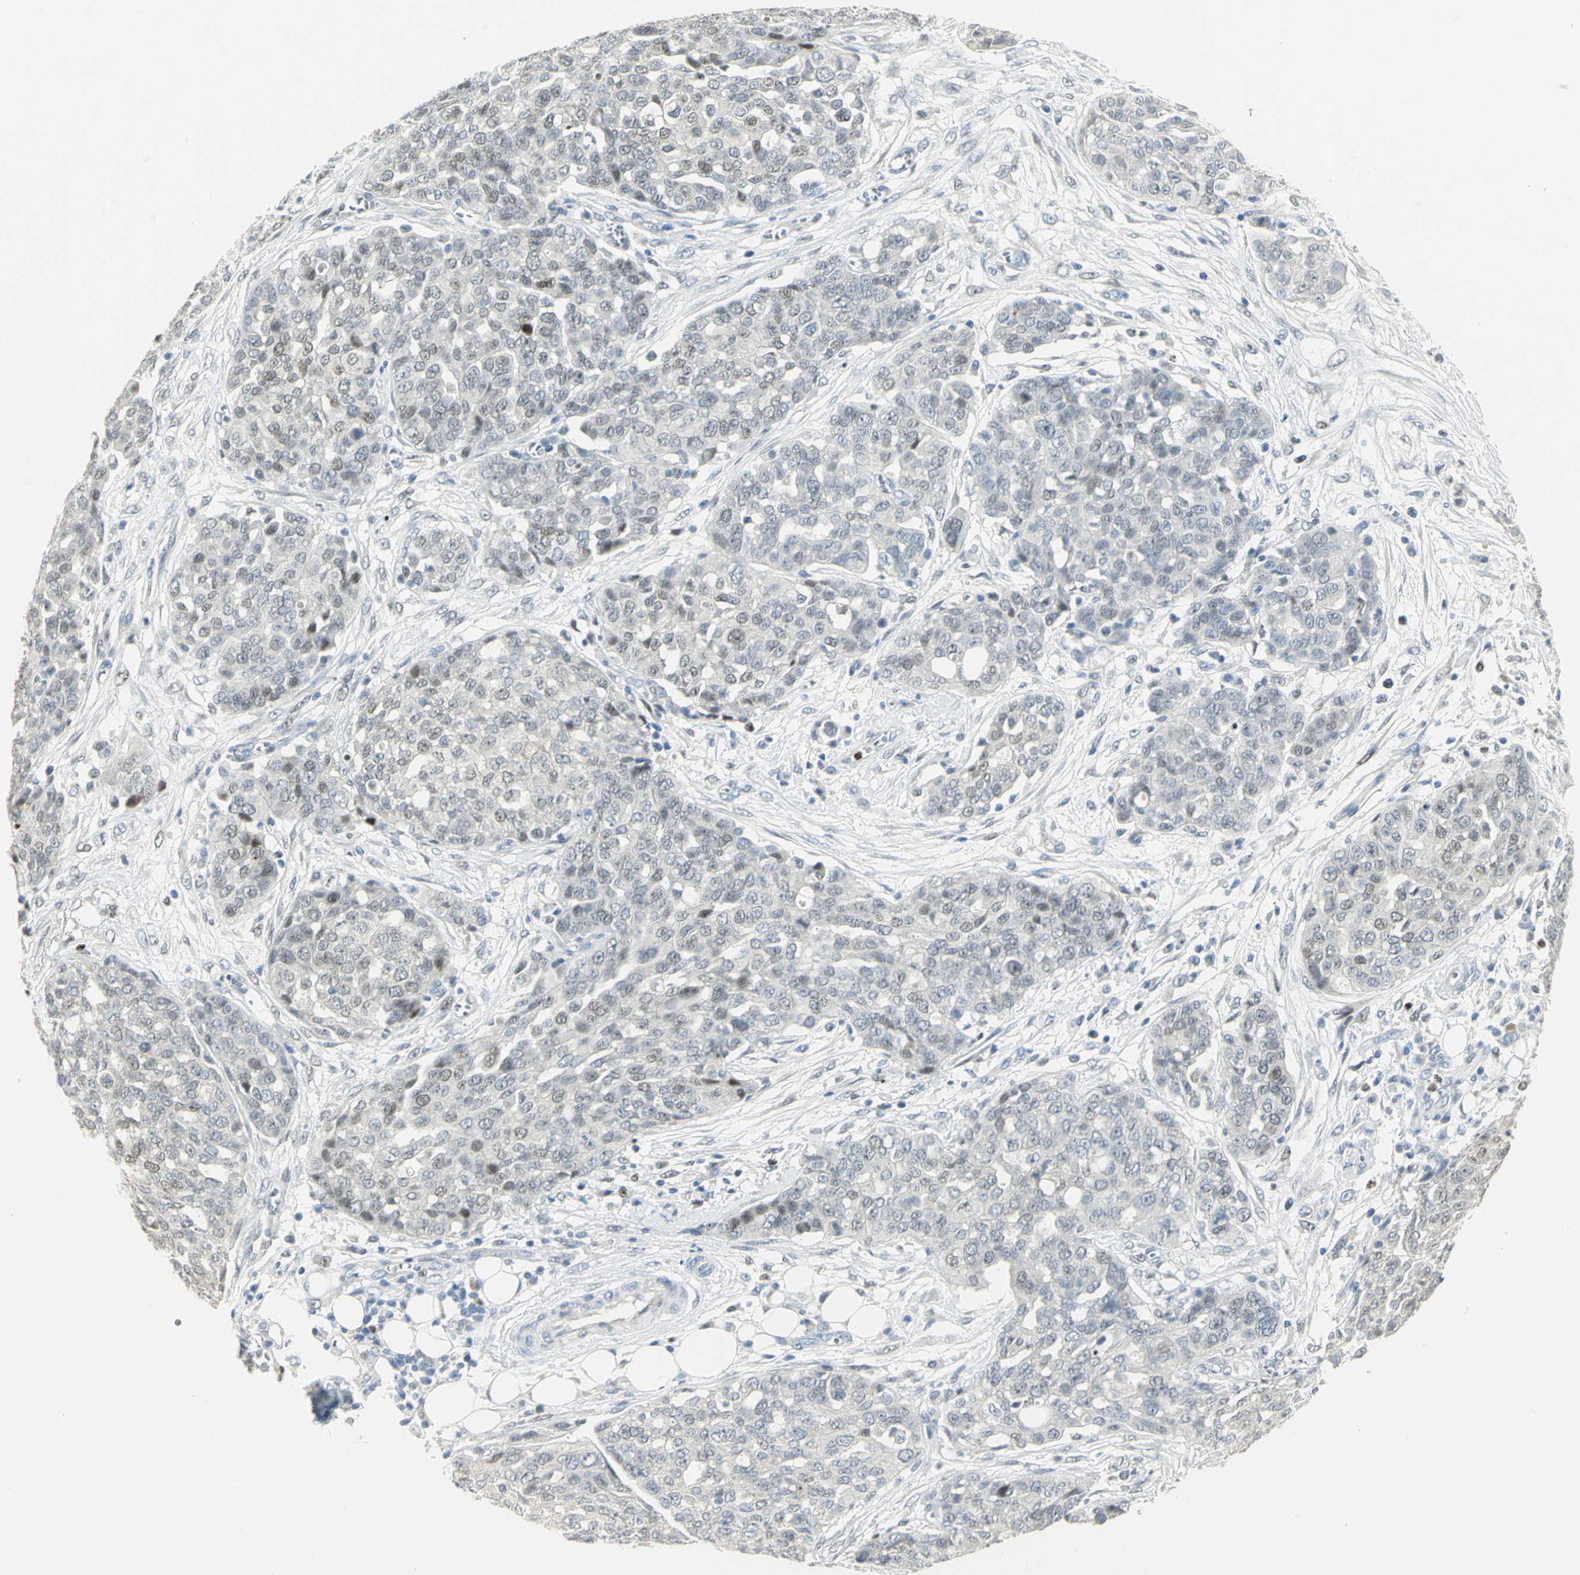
{"staining": {"intensity": "weak", "quantity": "<25%", "location": "nuclear"}, "tissue": "ovarian cancer", "cell_type": "Tumor cells", "image_type": "cancer", "snomed": [{"axis": "morphology", "description": "Cystadenocarcinoma, serous, NOS"}, {"axis": "topography", "description": "Soft tissue"}, {"axis": "topography", "description": "Ovary"}], "caption": "This photomicrograph is of ovarian cancer stained with immunohistochemistry (IHC) to label a protein in brown with the nuclei are counter-stained blue. There is no positivity in tumor cells.", "gene": "BCL6", "patient": {"sex": "female", "age": 57}}